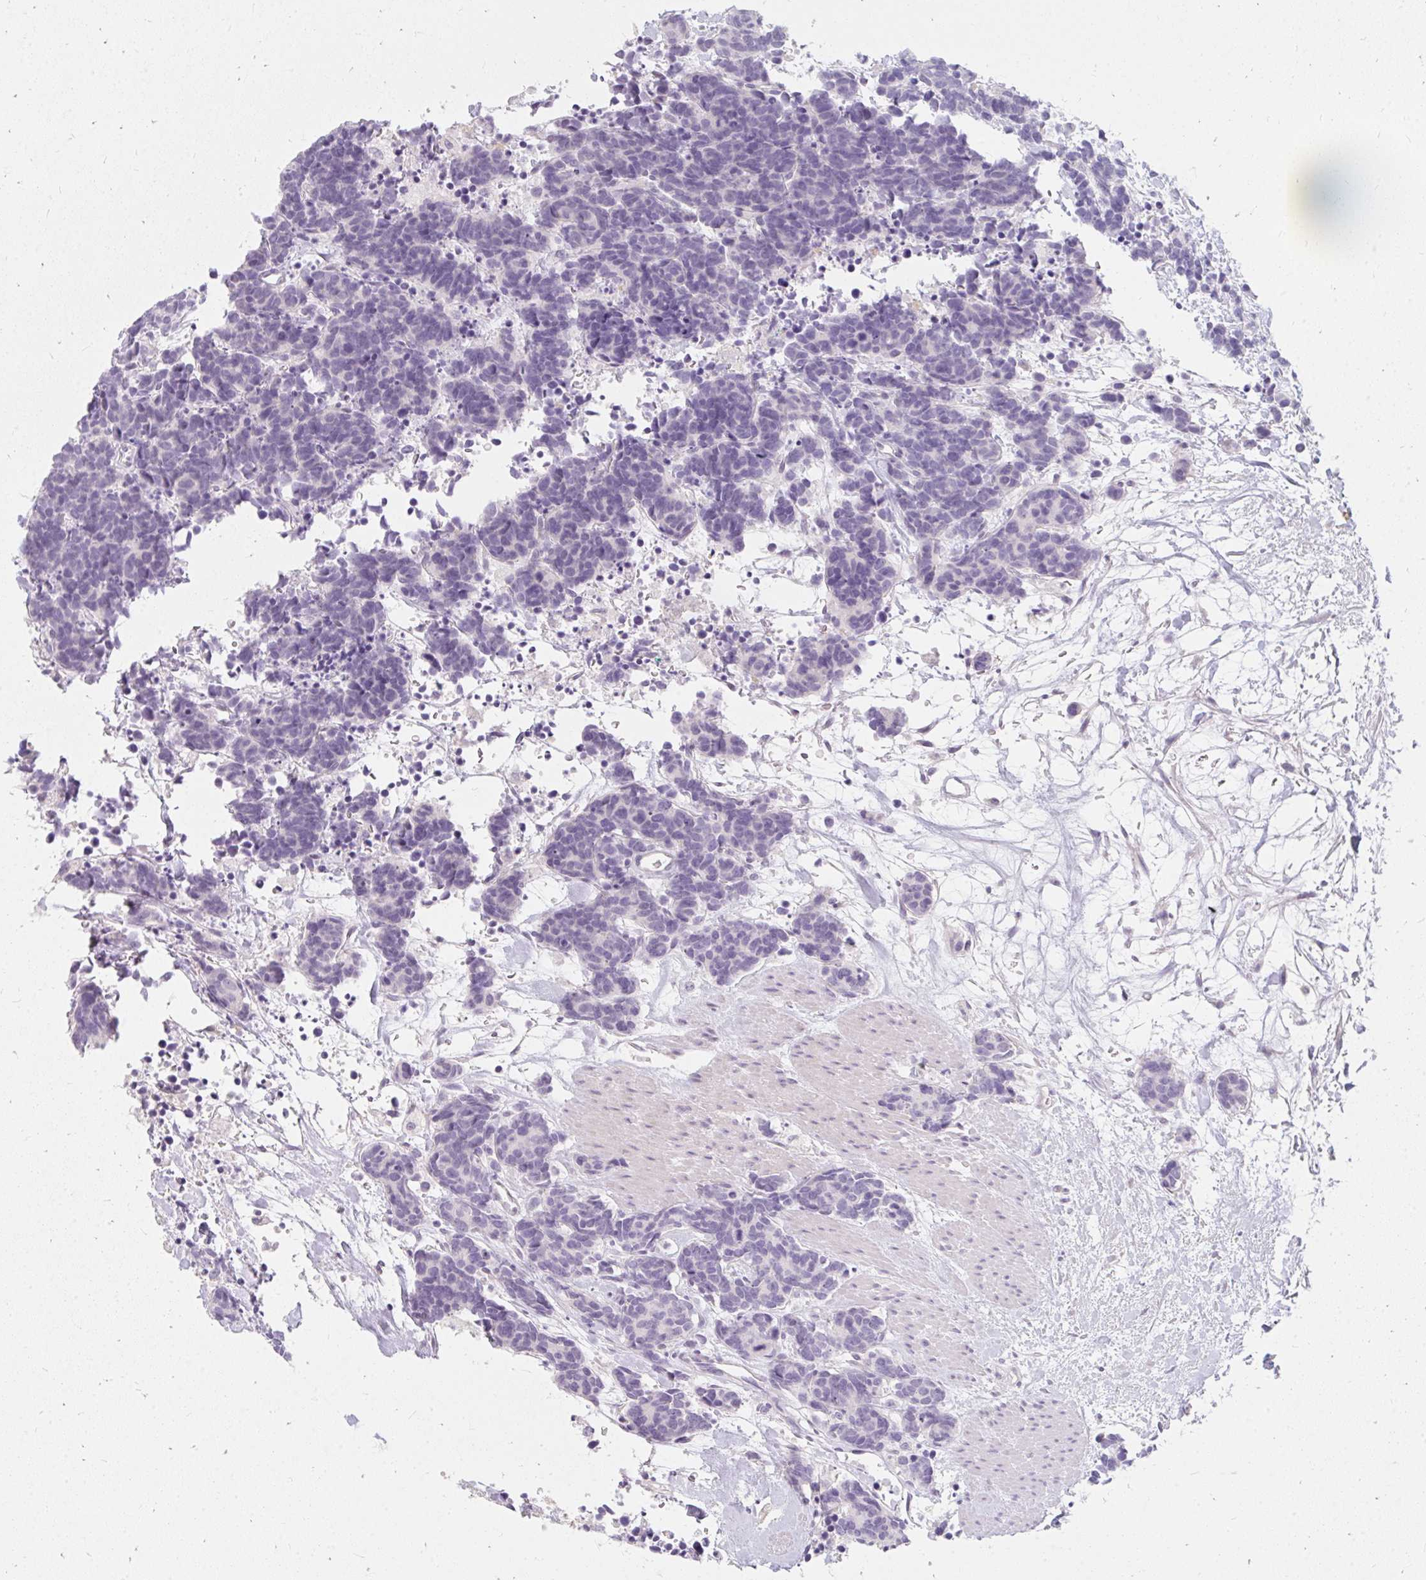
{"staining": {"intensity": "negative", "quantity": "none", "location": "none"}, "tissue": "carcinoid", "cell_type": "Tumor cells", "image_type": "cancer", "snomed": [{"axis": "morphology", "description": "Carcinoma, NOS"}, {"axis": "morphology", "description": "Carcinoid, malignant, NOS"}, {"axis": "topography", "description": "Prostate"}], "caption": "Tumor cells are negative for protein expression in human carcinoid. (Immunohistochemistry, brightfield microscopy, high magnification).", "gene": "PPP1R3G", "patient": {"sex": "male", "age": 57}}